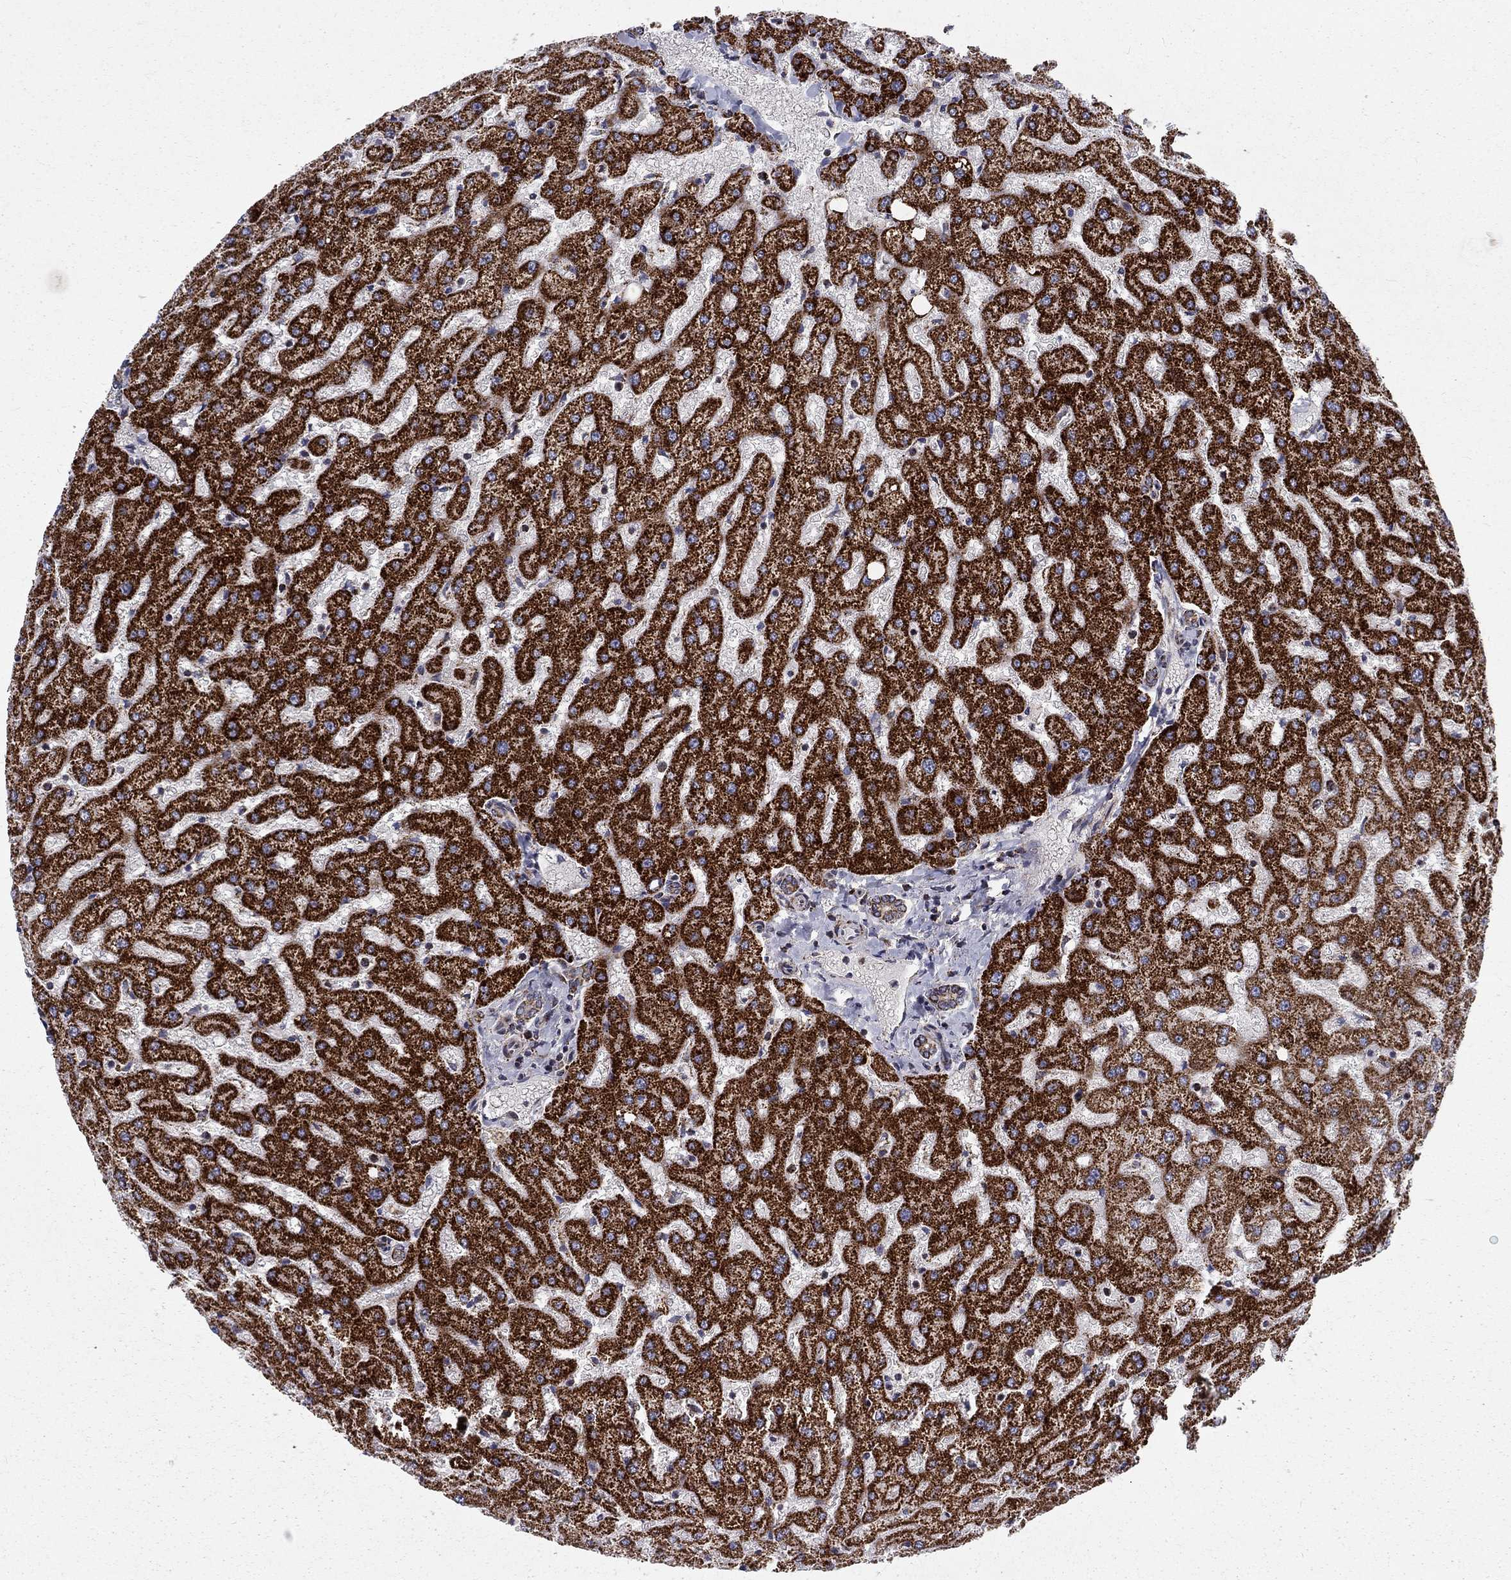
{"staining": {"intensity": "negative", "quantity": "none", "location": "none"}, "tissue": "liver", "cell_type": "Cholangiocytes", "image_type": "normal", "snomed": [{"axis": "morphology", "description": "Normal tissue, NOS"}, {"axis": "topography", "description": "Liver"}], "caption": "The IHC image has no significant expression in cholangiocytes of liver.", "gene": "ALDH1B1", "patient": {"sex": "female", "age": 50}}